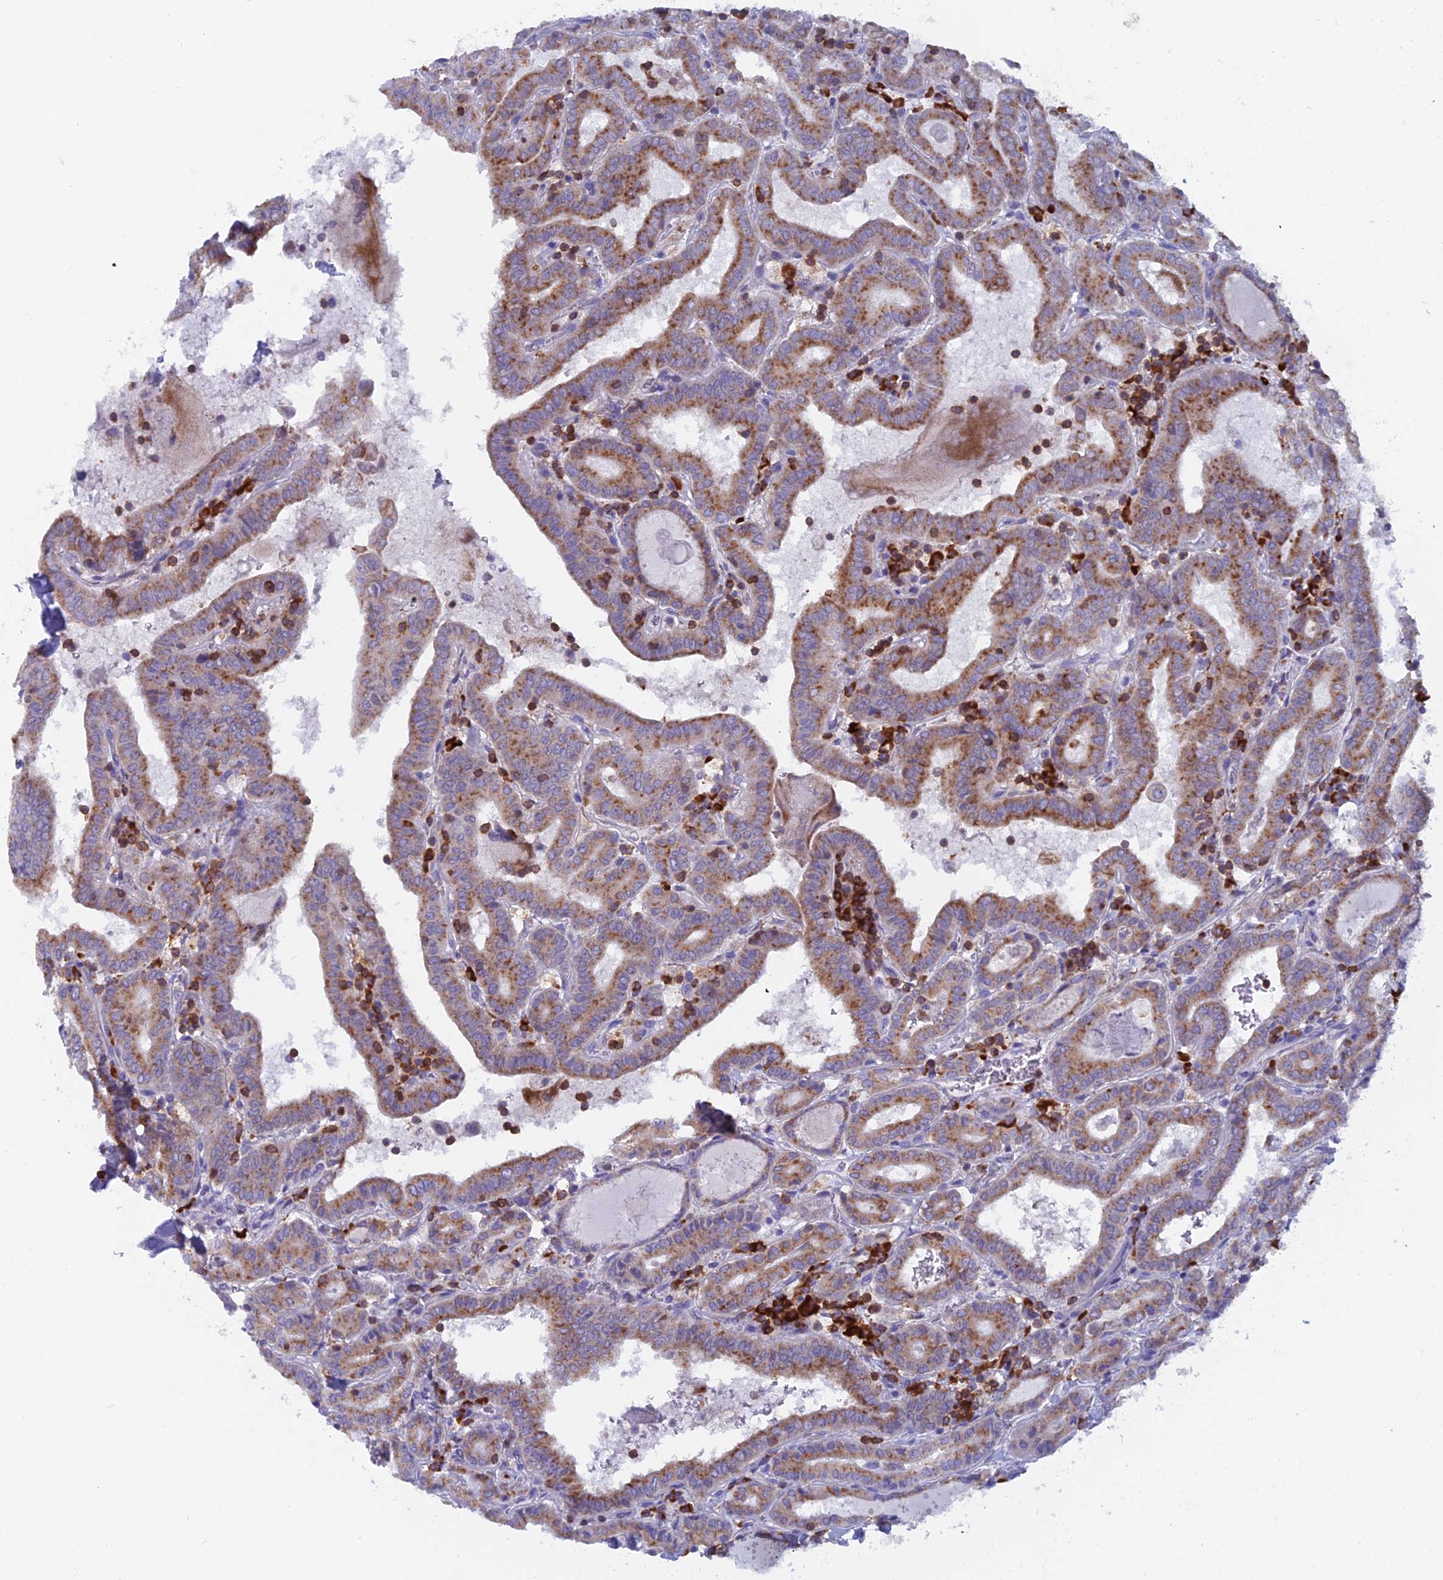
{"staining": {"intensity": "moderate", "quantity": ">75%", "location": "cytoplasmic/membranous"}, "tissue": "thyroid cancer", "cell_type": "Tumor cells", "image_type": "cancer", "snomed": [{"axis": "morphology", "description": "Papillary adenocarcinoma, NOS"}, {"axis": "topography", "description": "Thyroid gland"}], "caption": "Protein expression analysis of human thyroid cancer (papillary adenocarcinoma) reveals moderate cytoplasmic/membranous positivity in approximately >75% of tumor cells.", "gene": "ABI3BP", "patient": {"sex": "female", "age": 72}}